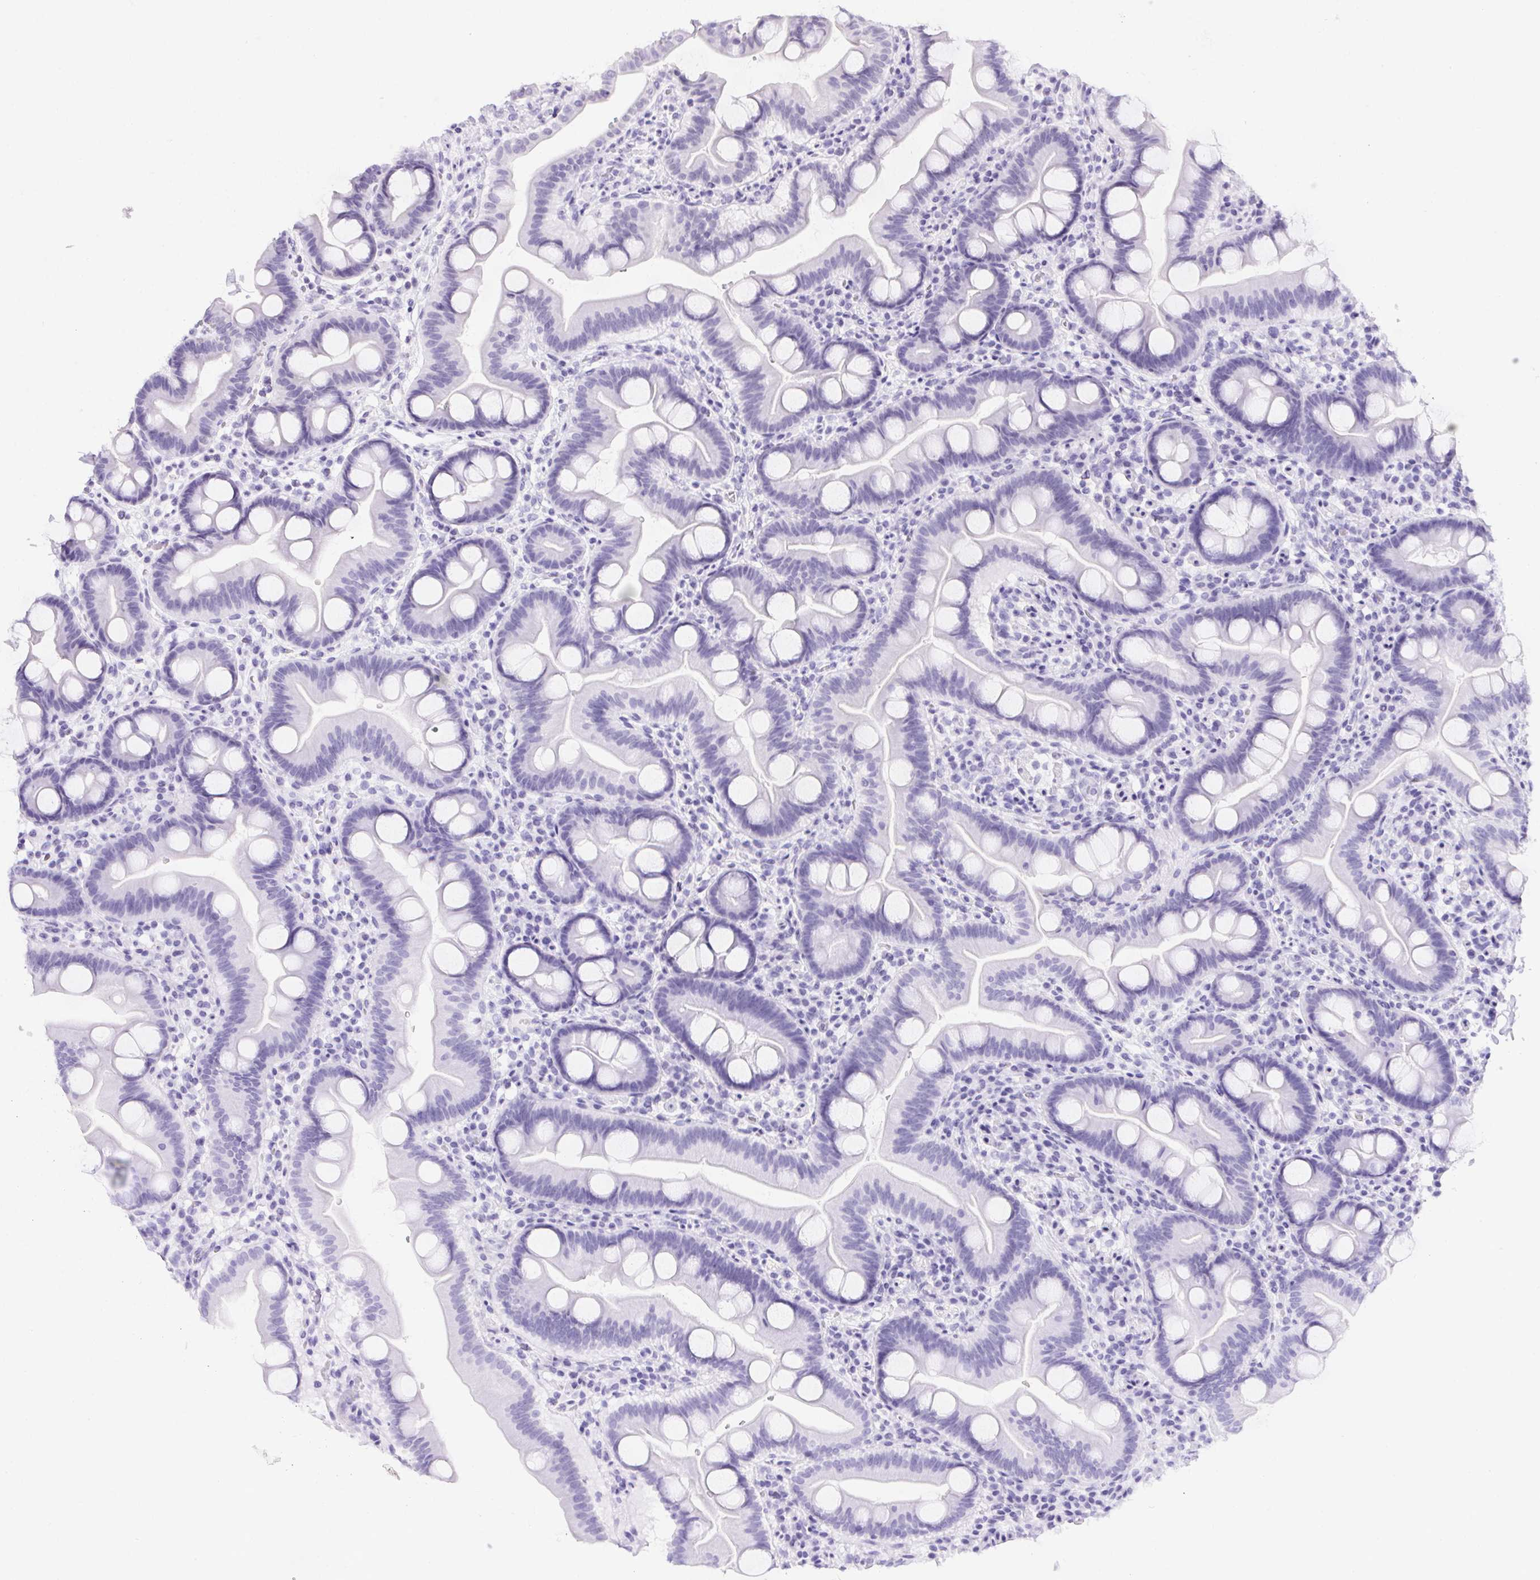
{"staining": {"intensity": "weak", "quantity": "25%-75%", "location": "nuclear"}, "tissue": "duodenum", "cell_type": "Glandular cells", "image_type": "normal", "snomed": [{"axis": "morphology", "description": "Normal tissue, NOS"}, {"axis": "topography", "description": "Pancreas"}, {"axis": "topography", "description": "Duodenum"}], "caption": "A micrograph of duodenum stained for a protein reveals weak nuclear brown staining in glandular cells. The staining was performed using DAB, with brown indicating positive protein expression. Nuclei are stained blue with hematoxylin.", "gene": "DDX17", "patient": {"sex": "male", "age": 59}}